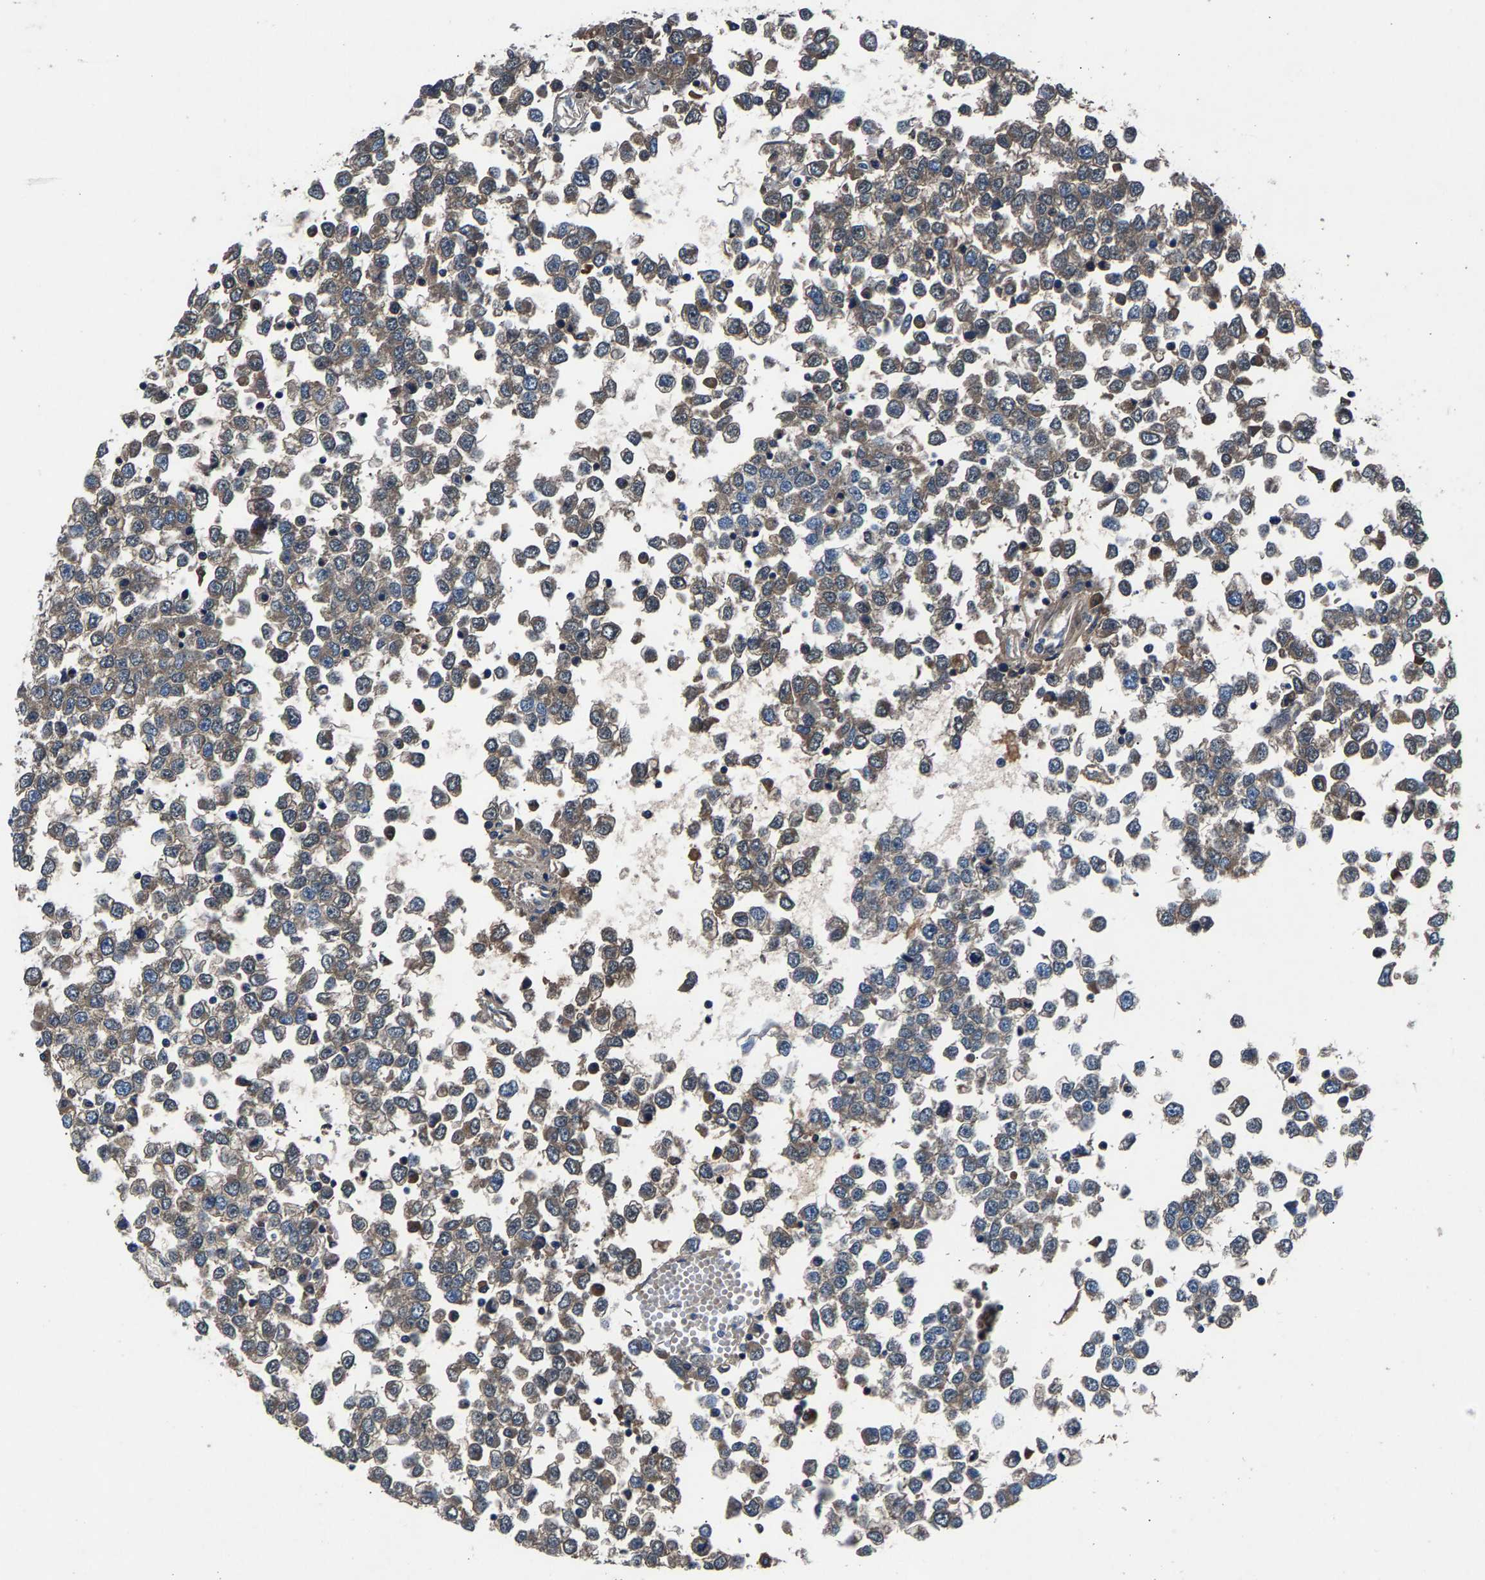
{"staining": {"intensity": "weak", "quantity": ">75%", "location": "cytoplasmic/membranous"}, "tissue": "testis cancer", "cell_type": "Tumor cells", "image_type": "cancer", "snomed": [{"axis": "morphology", "description": "Seminoma, NOS"}, {"axis": "topography", "description": "Testis"}], "caption": "Immunohistochemistry staining of testis cancer (seminoma), which exhibits low levels of weak cytoplasmic/membranous staining in approximately >75% of tumor cells indicating weak cytoplasmic/membranous protein expression. The staining was performed using DAB (3,3'-diaminobenzidine) (brown) for protein detection and nuclei were counterstained in hematoxylin (blue).", "gene": "PRXL2C", "patient": {"sex": "male", "age": 65}}